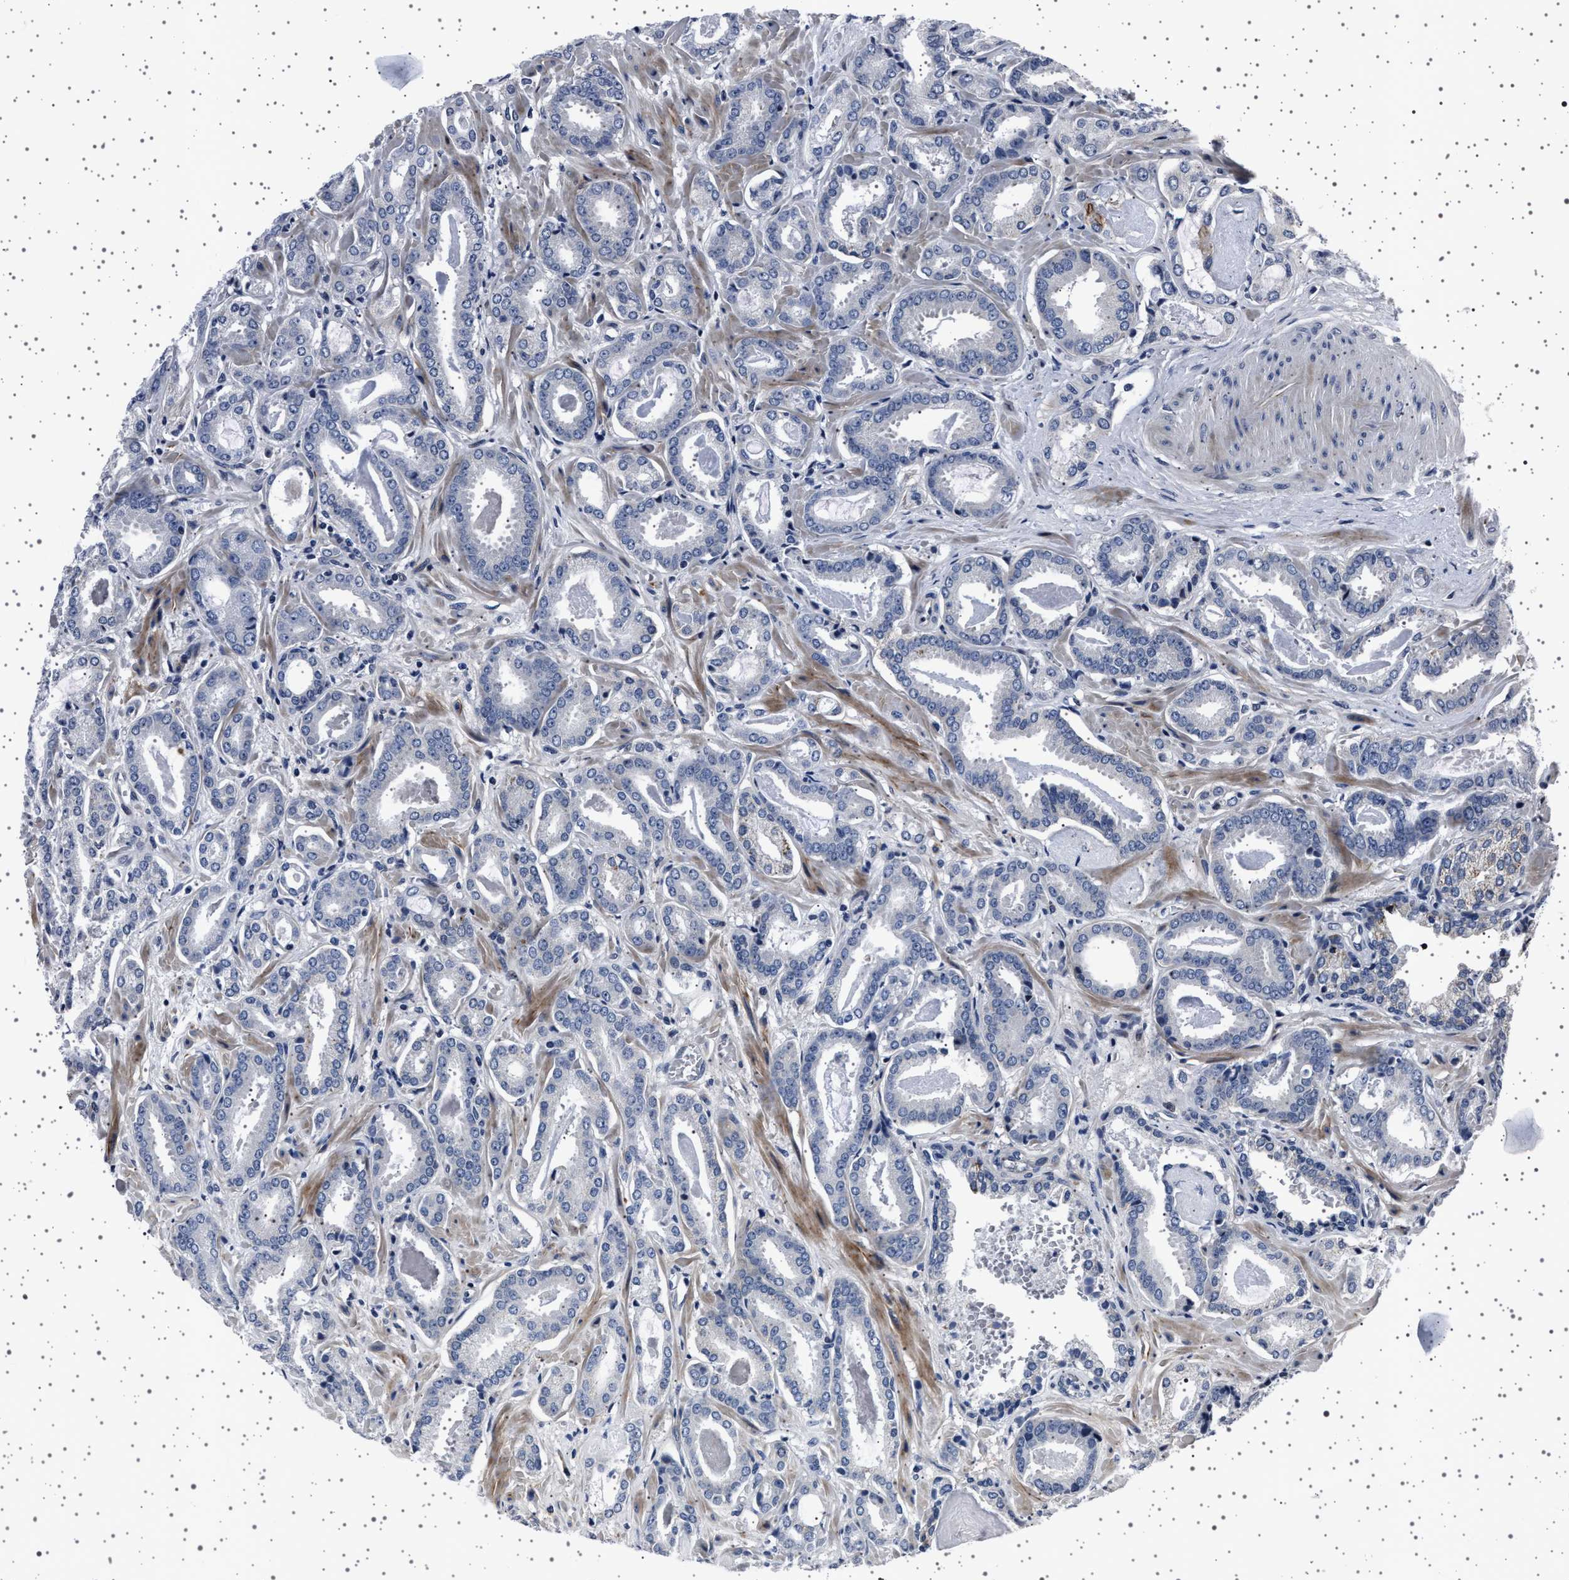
{"staining": {"intensity": "negative", "quantity": "none", "location": "none"}, "tissue": "prostate cancer", "cell_type": "Tumor cells", "image_type": "cancer", "snomed": [{"axis": "morphology", "description": "Adenocarcinoma, Low grade"}, {"axis": "topography", "description": "Prostate"}], "caption": "An IHC image of prostate cancer (low-grade adenocarcinoma) is shown. There is no staining in tumor cells of prostate cancer (low-grade adenocarcinoma). (DAB (3,3'-diaminobenzidine) immunohistochemistry with hematoxylin counter stain).", "gene": "PAK5", "patient": {"sex": "male", "age": 53}}